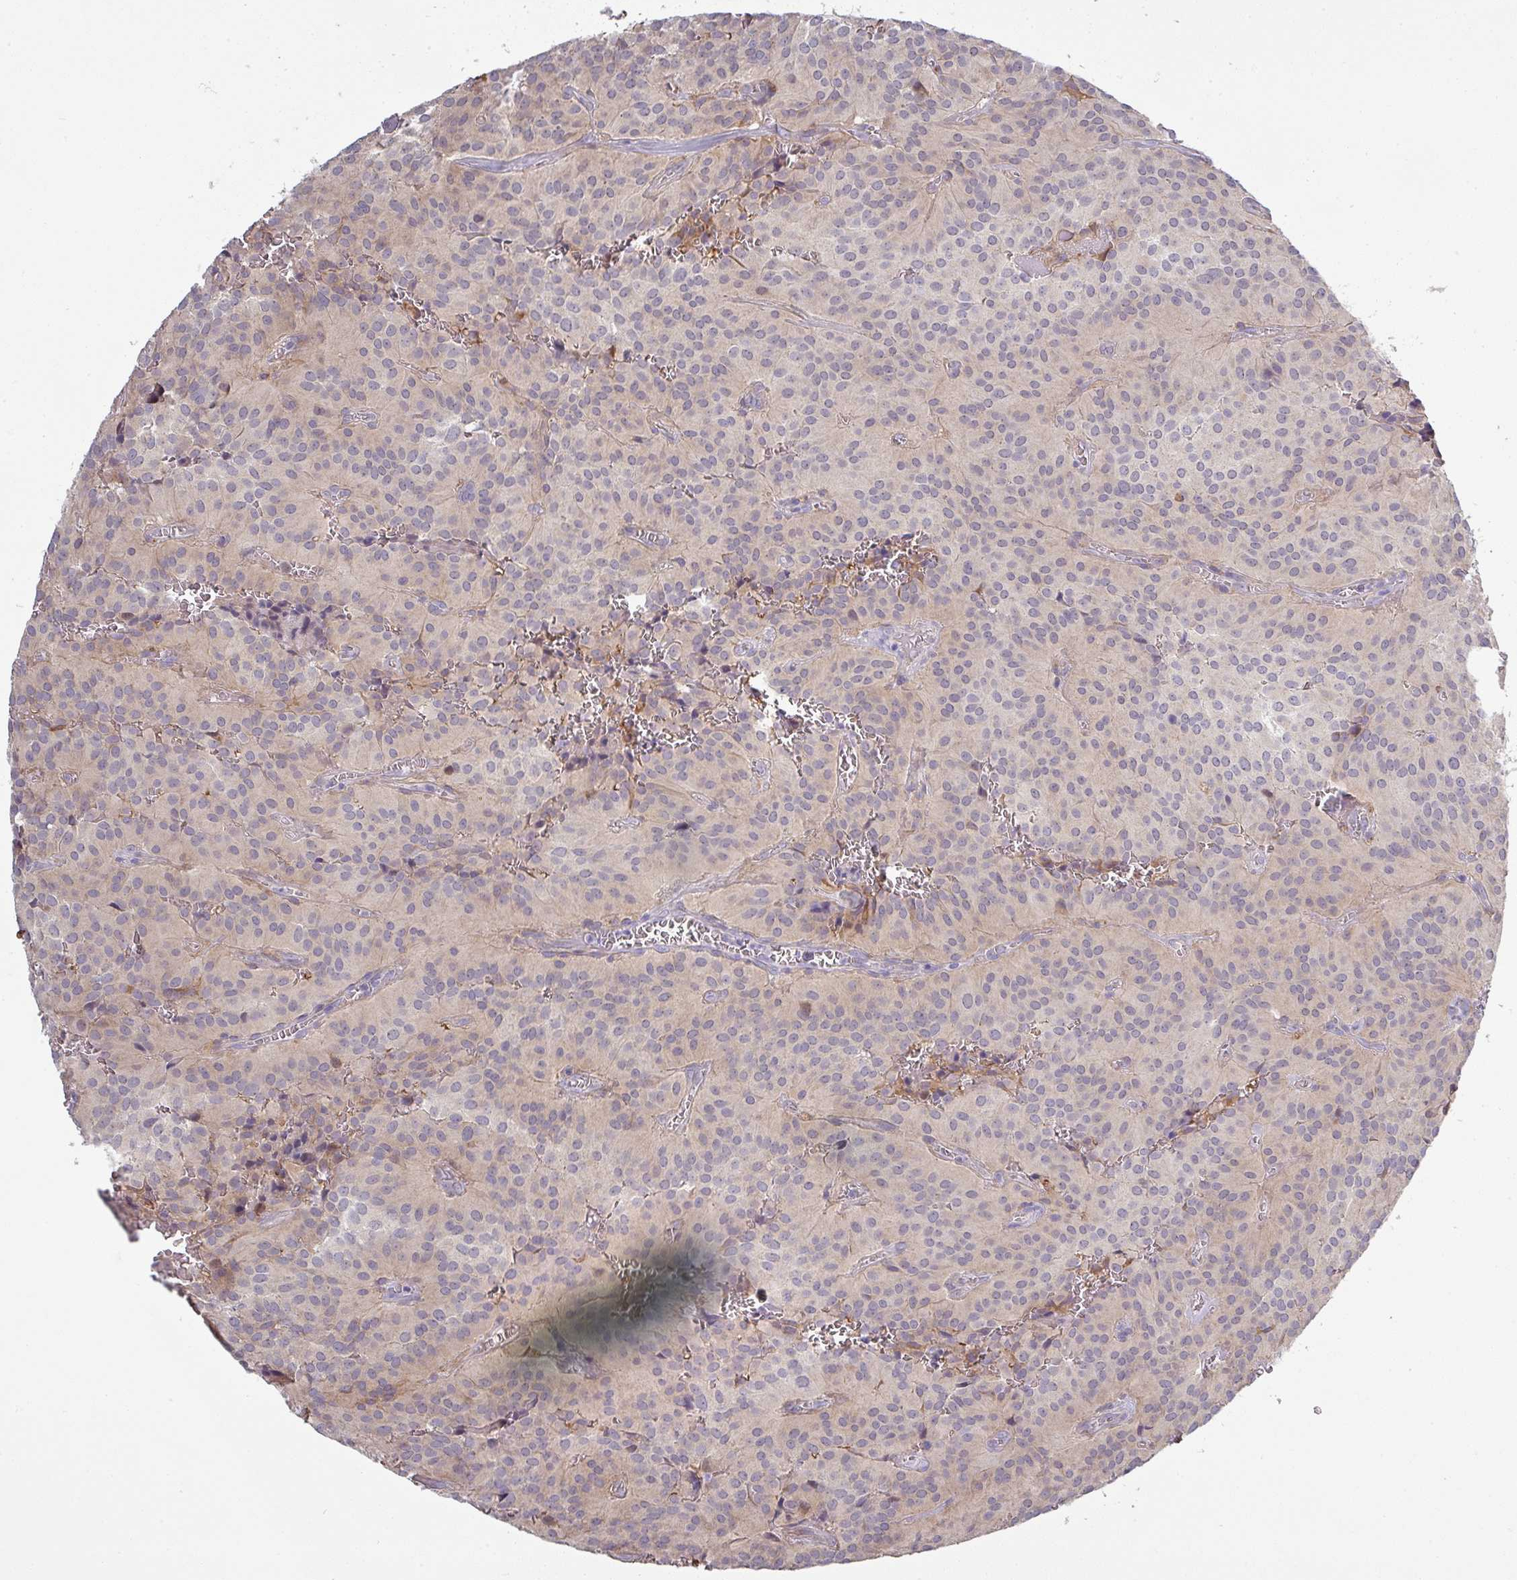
{"staining": {"intensity": "weak", "quantity": "<25%", "location": "cytoplasmic/membranous"}, "tissue": "glioma", "cell_type": "Tumor cells", "image_type": "cancer", "snomed": [{"axis": "morphology", "description": "Glioma, malignant, Low grade"}, {"axis": "topography", "description": "Brain"}], "caption": "Tumor cells show no significant protein staining in malignant glioma (low-grade).", "gene": "C2orf16", "patient": {"sex": "male", "age": 42}}